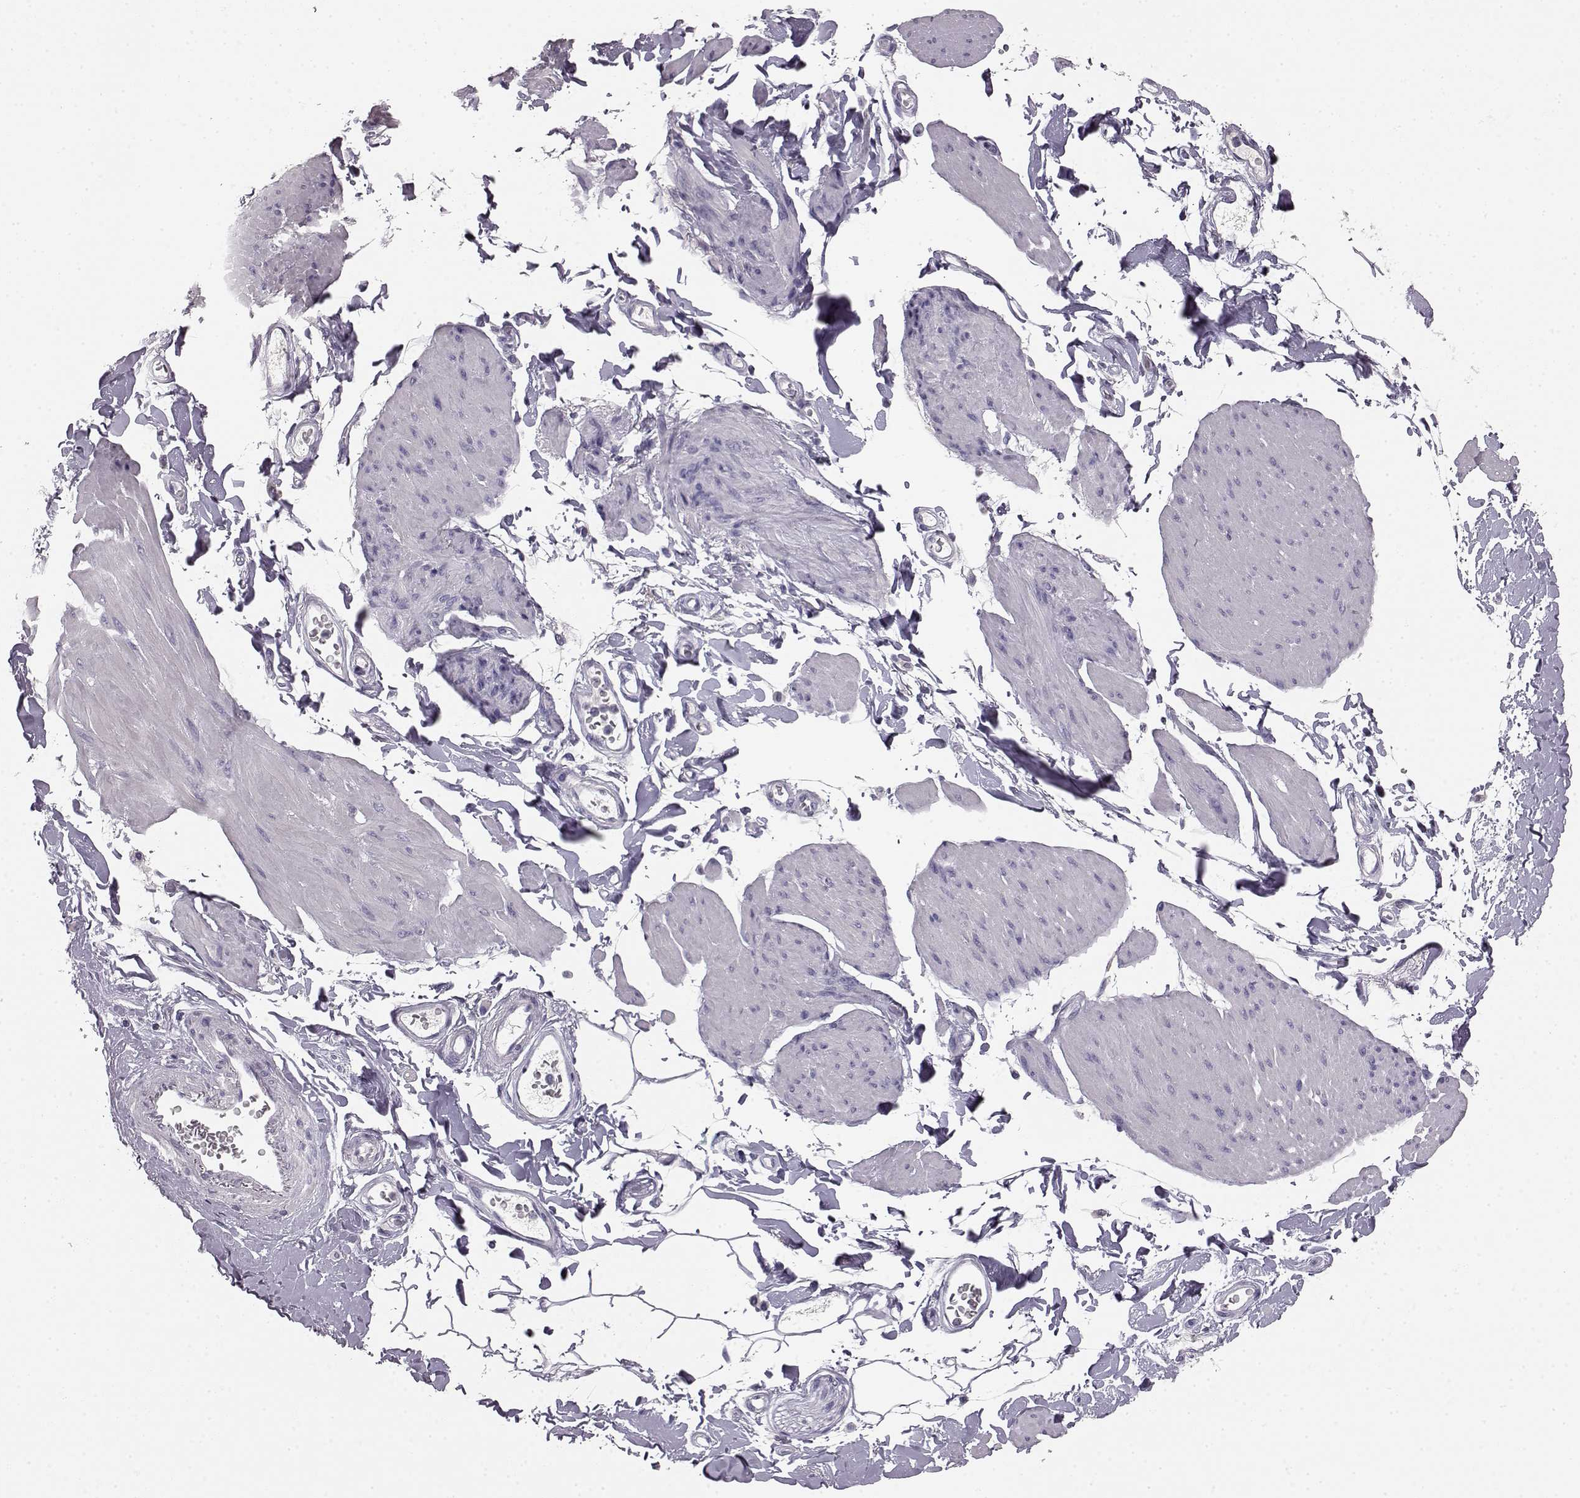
{"staining": {"intensity": "negative", "quantity": "none", "location": "none"}, "tissue": "smooth muscle", "cell_type": "Smooth muscle cells", "image_type": "normal", "snomed": [{"axis": "morphology", "description": "Normal tissue, NOS"}, {"axis": "topography", "description": "Adipose tissue"}, {"axis": "topography", "description": "Smooth muscle"}, {"axis": "topography", "description": "Peripheral nerve tissue"}], "caption": "The photomicrograph displays no staining of smooth muscle cells in unremarkable smooth muscle. (DAB immunohistochemistry with hematoxylin counter stain).", "gene": "KRT81", "patient": {"sex": "male", "age": 83}}